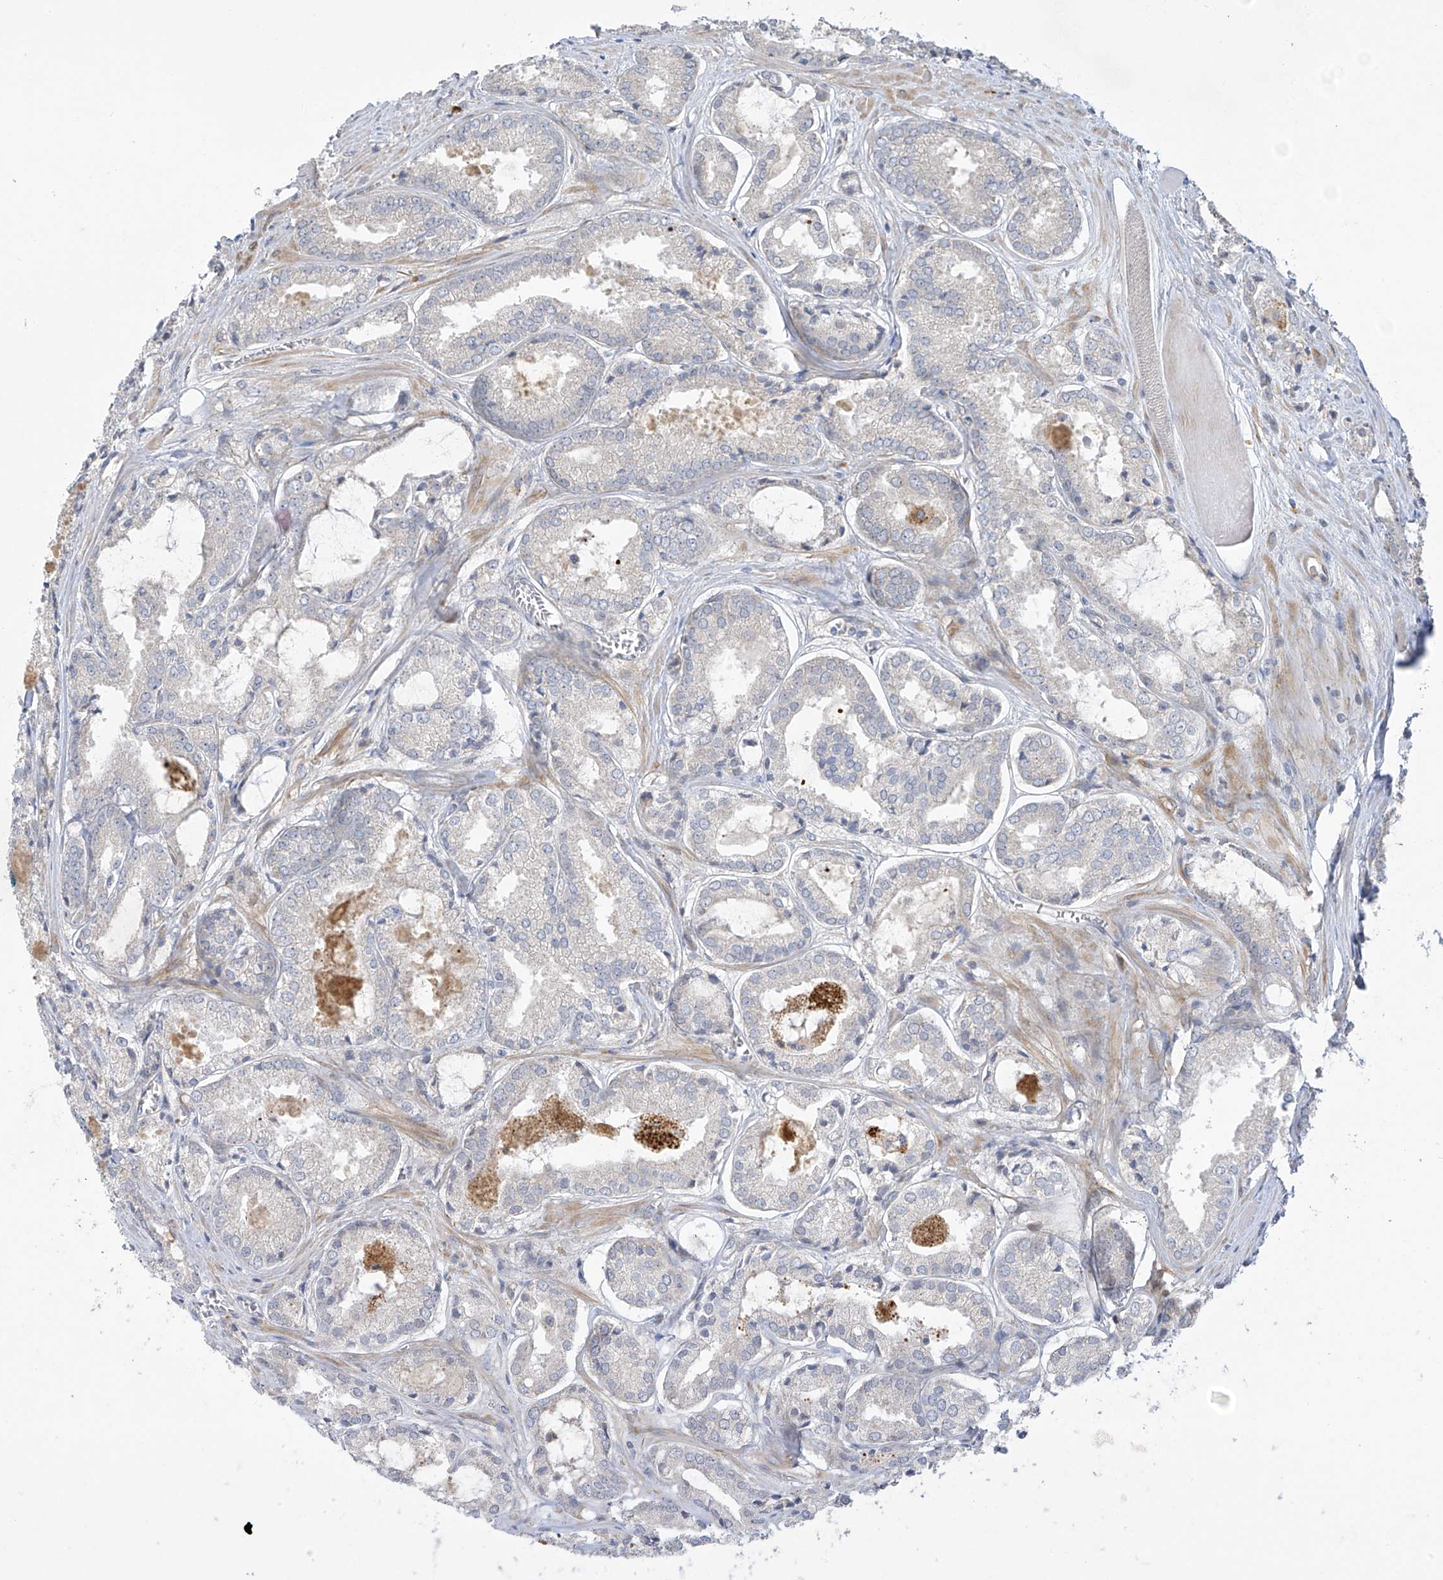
{"staining": {"intensity": "negative", "quantity": "none", "location": "none"}, "tissue": "prostate cancer", "cell_type": "Tumor cells", "image_type": "cancer", "snomed": [{"axis": "morphology", "description": "Adenocarcinoma, Low grade"}, {"axis": "topography", "description": "Prostate"}], "caption": "IHC of human prostate cancer displays no positivity in tumor cells. (DAB IHC, high magnification).", "gene": "ZNF641", "patient": {"sex": "male", "age": 67}}